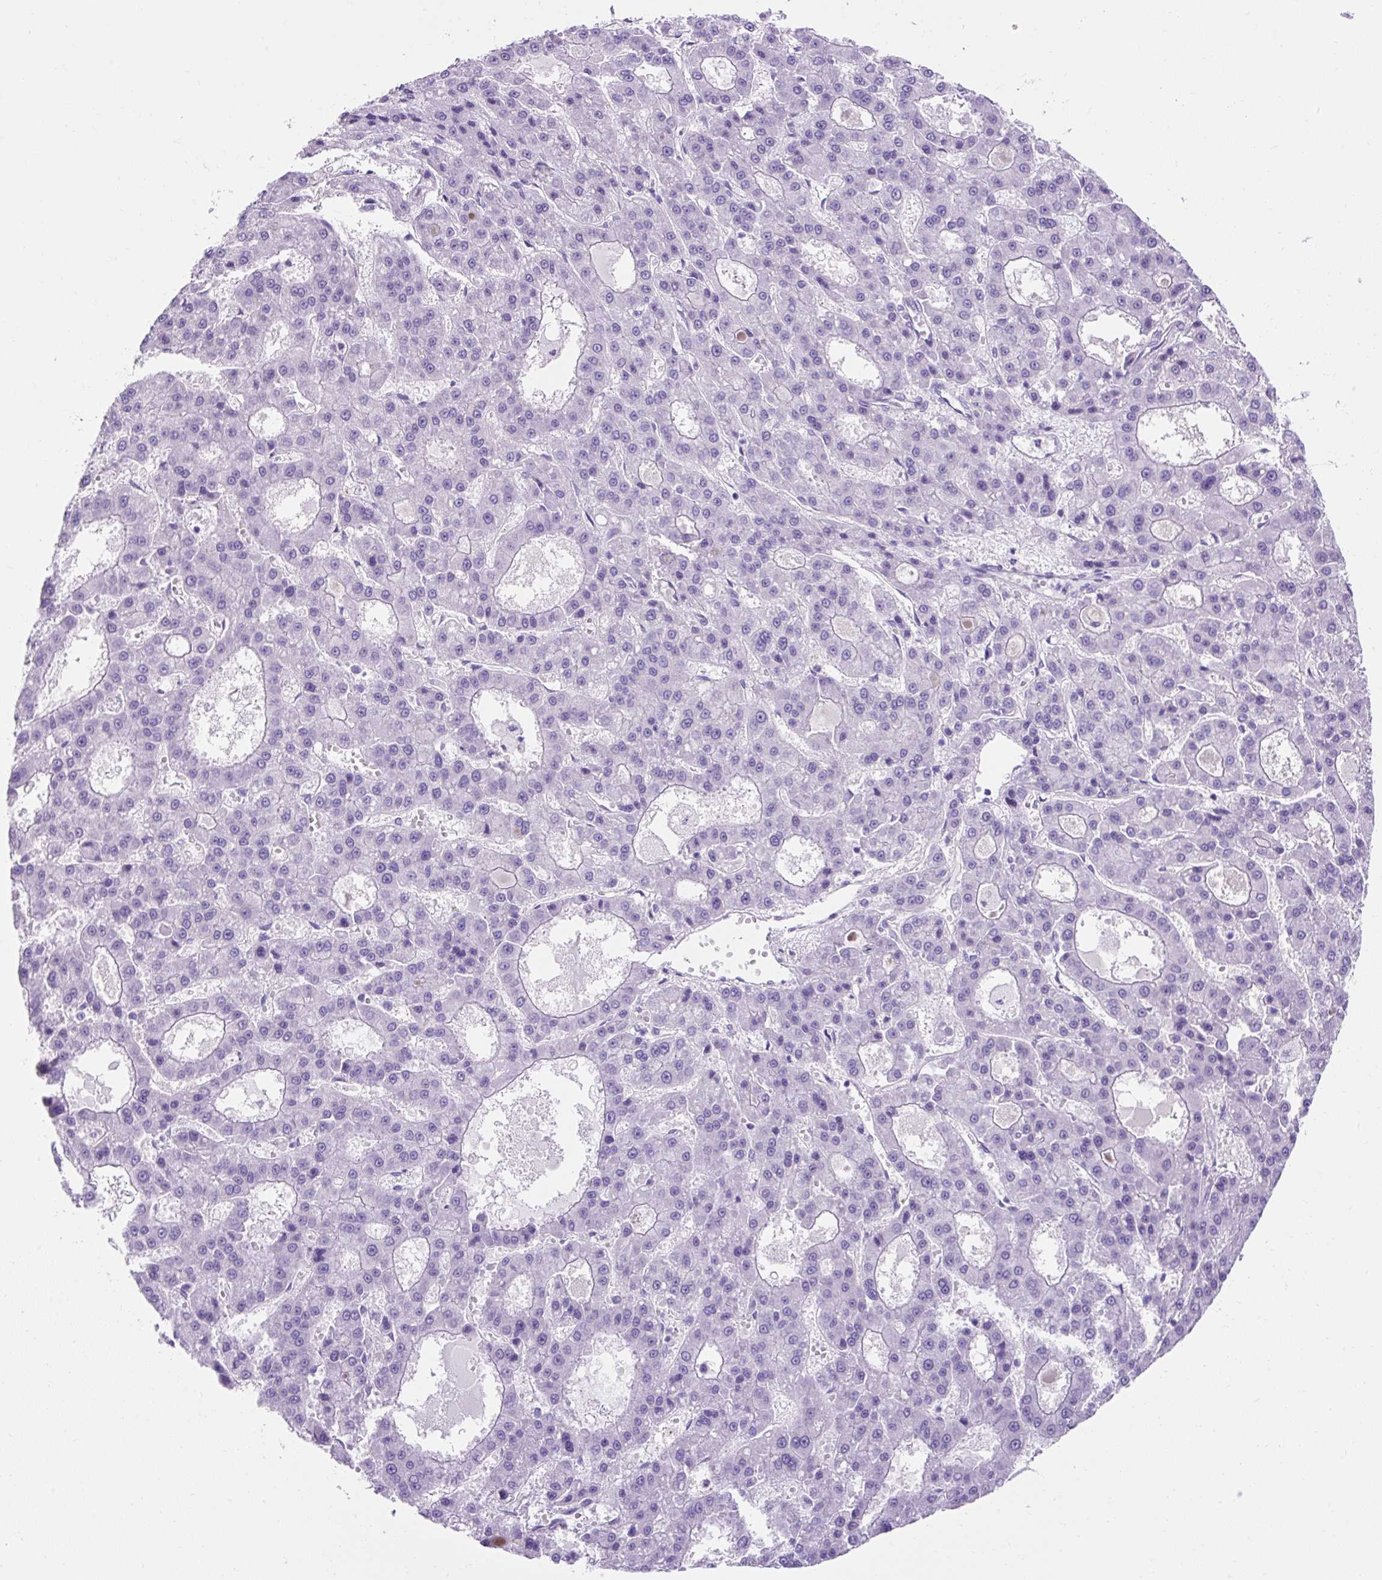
{"staining": {"intensity": "negative", "quantity": "none", "location": "none"}, "tissue": "liver cancer", "cell_type": "Tumor cells", "image_type": "cancer", "snomed": [{"axis": "morphology", "description": "Carcinoma, Hepatocellular, NOS"}, {"axis": "topography", "description": "Liver"}], "caption": "The histopathology image demonstrates no staining of tumor cells in hepatocellular carcinoma (liver).", "gene": "KRT12", "patient": {"sex": "male", "age": 70}}